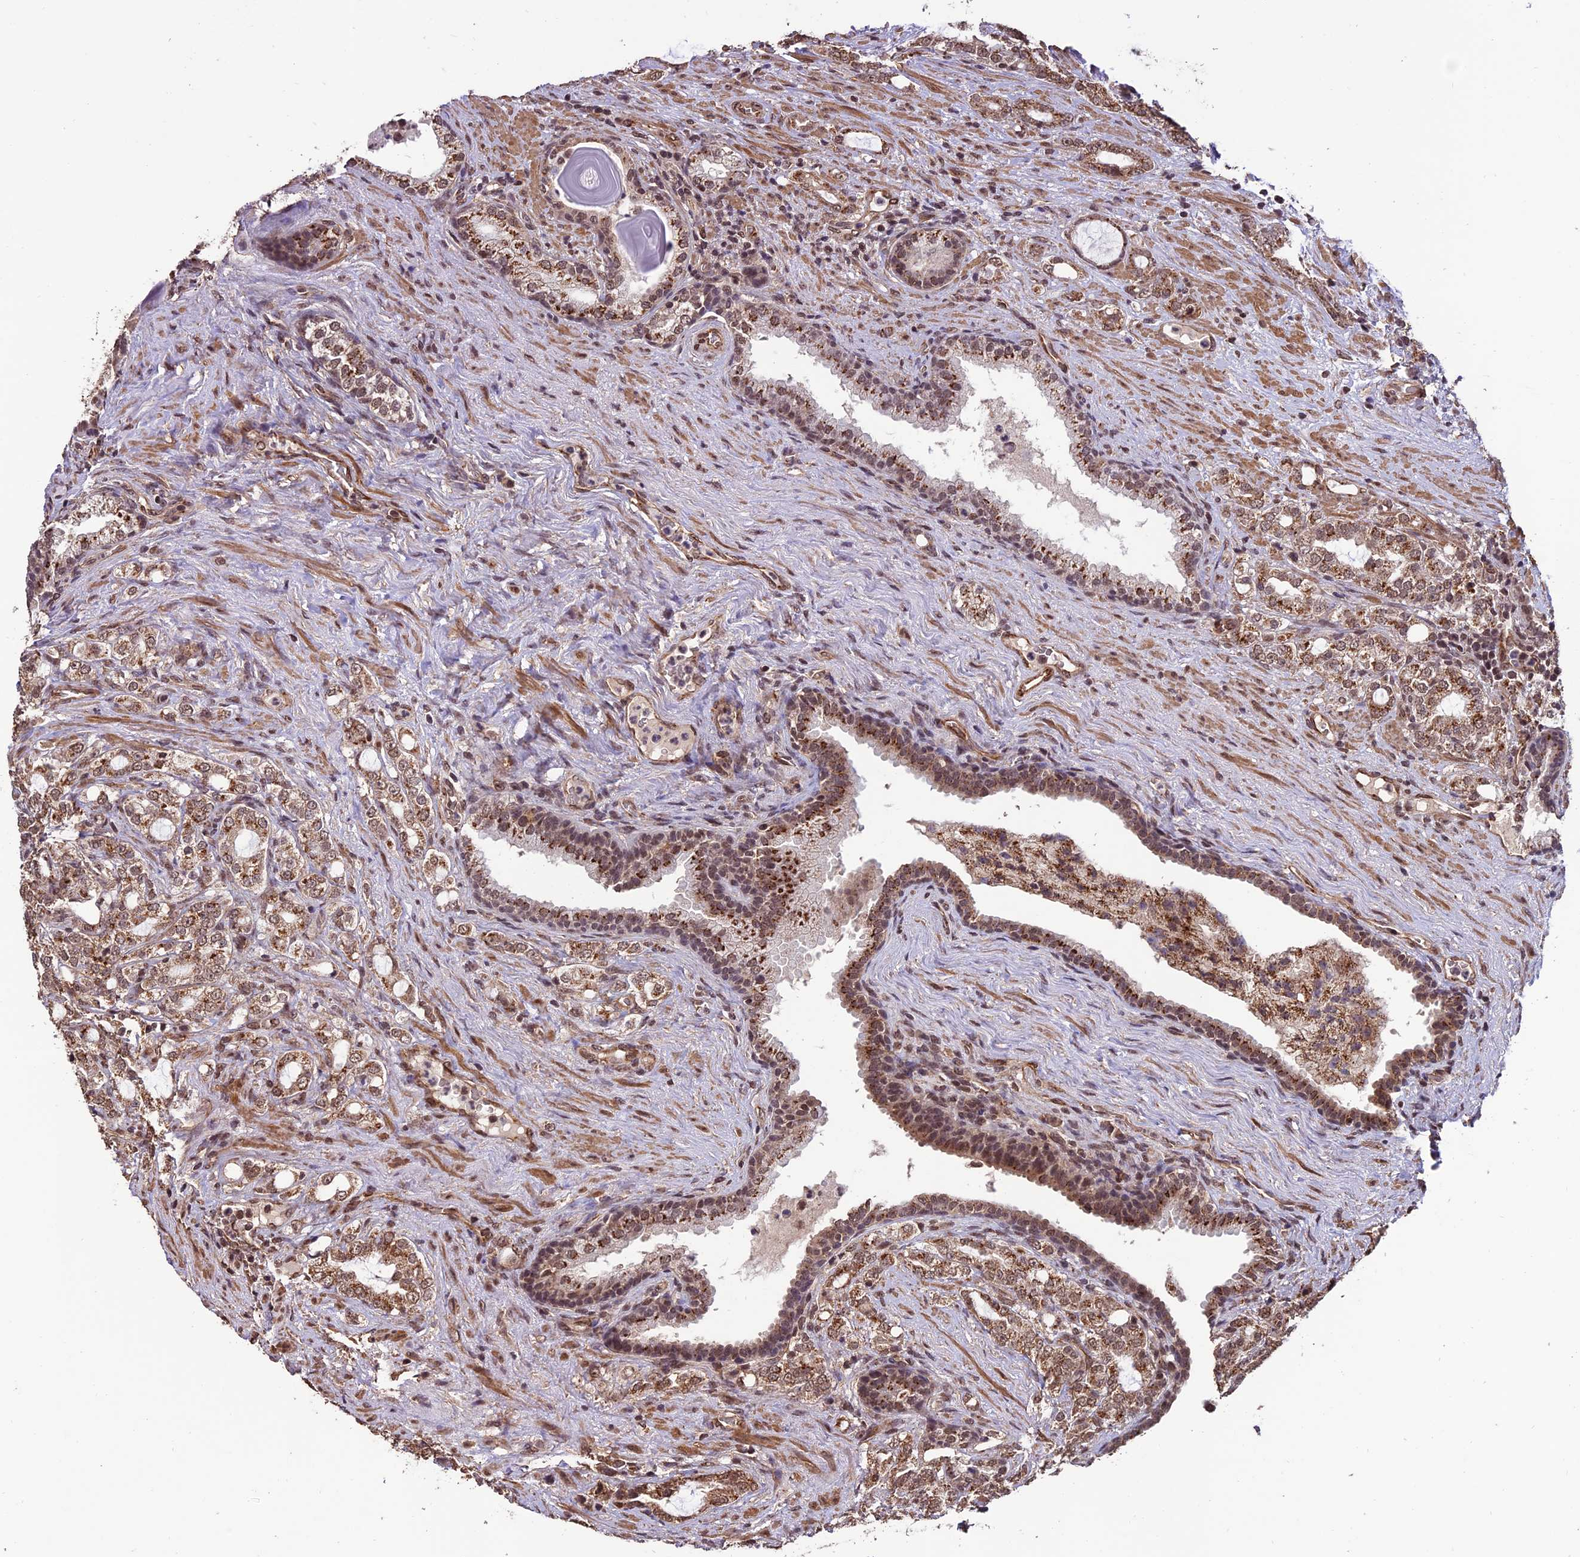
{"staining": {"intensity": "moderate", "quantity": ">75%", "location": "cytoplasmic/membranous,nuclear"}, "tissue": "prostate cancer", "cell_type": "Tumor cells", "image_type": "cancer", "snomed": [{"axis": "morphology", "description": "Adenocarcinoma, High grade"}, {"axis": "topography", "description": "Prostate"}], "caption": "Immunohistochemical staining of human high-grade adenocarcinoma (prostate) shows medium levels of moderate cytoplasmic/membranous and nuclear expression in about >75% of tumor cells. The protein of interest is shown in brown color, while the nuclei are stained blue.", "gene": "CABIN1", "patient": {"sex": "male", "age": 64}}